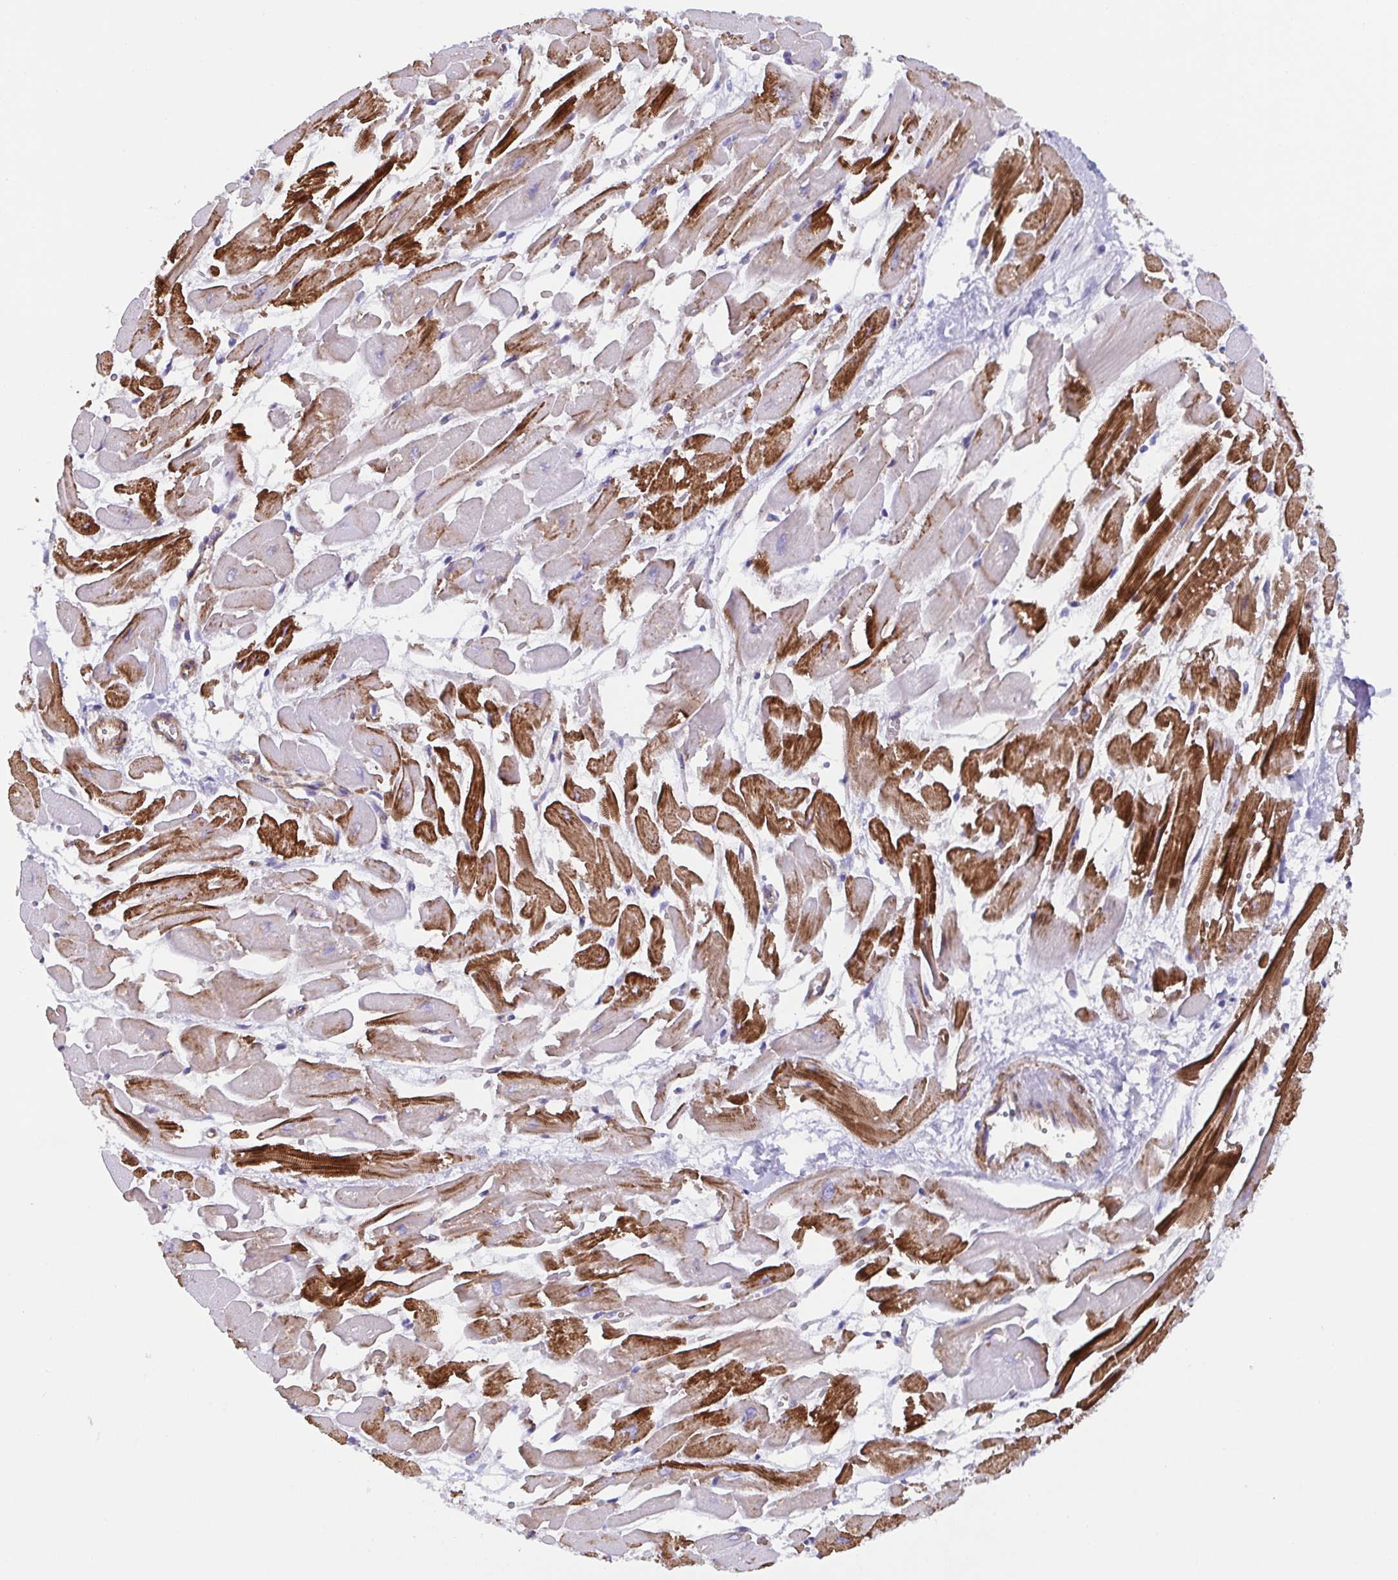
{"staining": {"intensity": "strong", "quantity": "25%-75%", "location": "cytoplasmic/membranous"}, "tissue": "heart muscle", "cell_type": "Cardiomyocytes", "image_type": "normal", "snomed": [{"axis": "morphology", "description": "Normal tissue, NOS"}, {"axis": "topography", "description": "Heart"}], "caption": "Protein analysis of unremarkable heart muscle exhibits strong cytoplasmic/membranous staining in approximately 25%-75% of cardiomyocytes. (Stains: DAB in brown, nuclei in blue, Microscopy: brightfield microscopy at high magnification).", "gene": "TRAM2", "patient": {"sex": "female", "age": 52}}